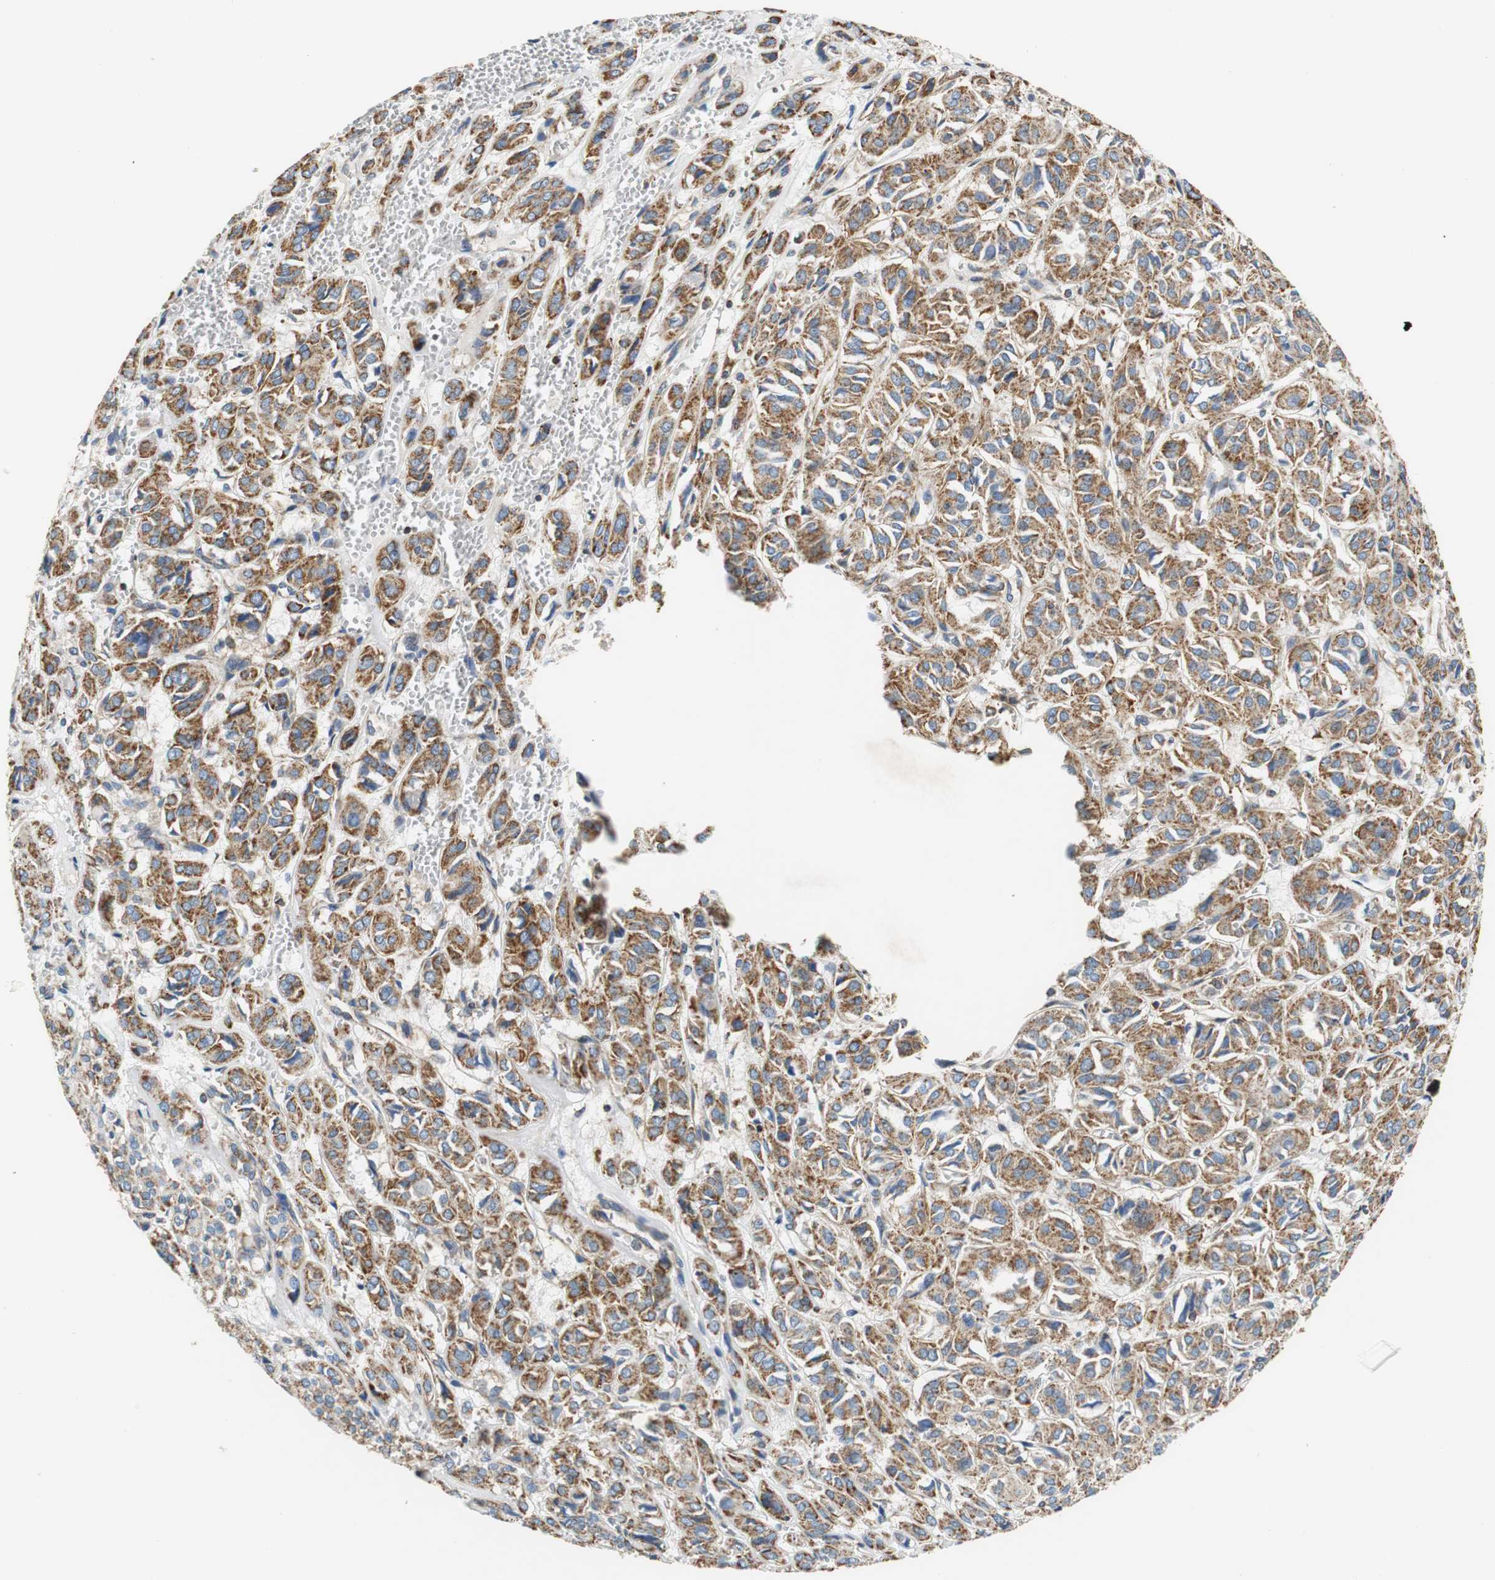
{"staining": {"intensity": "strong", "quantity": ">75%", "location": "cytoplasmic/membranous"}, "tissue": "thyroid cancer", "cell_type": "Tumor cells", "image_type": "cancer", "snomed": [{"axis": "morphology", "description": "Follicular adenoma carcinoma, NOS"}, {"axis": "topography", "description": "Thyroid gland"}], "caption": "DAB (3,3'-diaminobenzidine) immunohistochemical staining of follicular adenoma carcinoma (thyroid) shows strong cytoplasmic/membranous protein positivity in approximately >75% of tumor cells.", "gene": "GSTK1", "patient": {"sex": "female", "age": 71}}